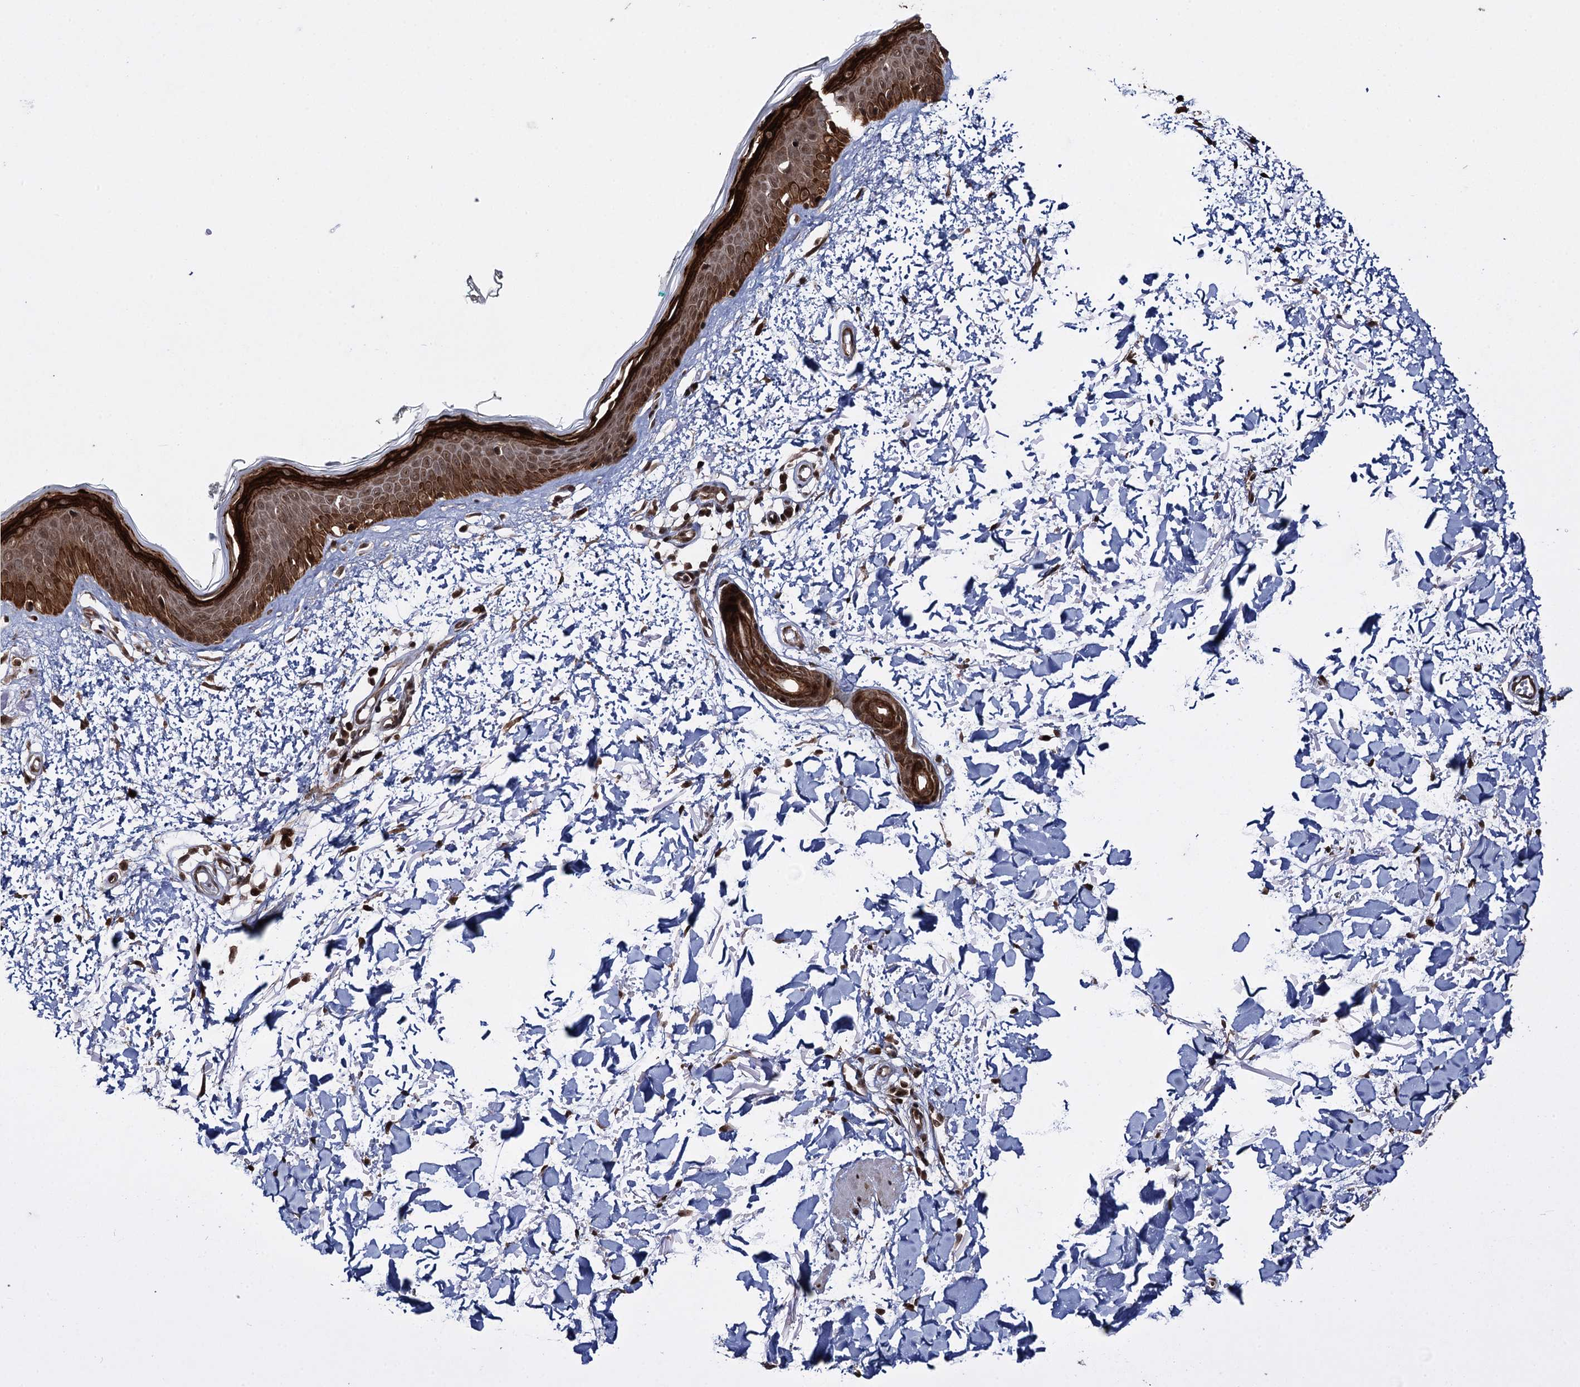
{"staining": {"intensity": "moderate", "quantity": ">75%", "location": "cytoplasmic/membranous,nuclear"}, "tissue": "skin", "cell_type": "Fibroblasts", "image_type": "normal", "snomed": [{"axis": "morphology", "description": "Normal tissue, NOS"}, {"axis": "topography", "description": "Skin"}], "caption": "Immunohistochemical staining of normal human skin reveals medium levels of moderate cytoplasmic/membranous,nuclear expression in approximately >75% of fibroblasts. (brown staining indicates protein expression, while blue staining denotes nuclei).", "gene": "ZNF169", "patient": {"sex": "male", "age": 62}}